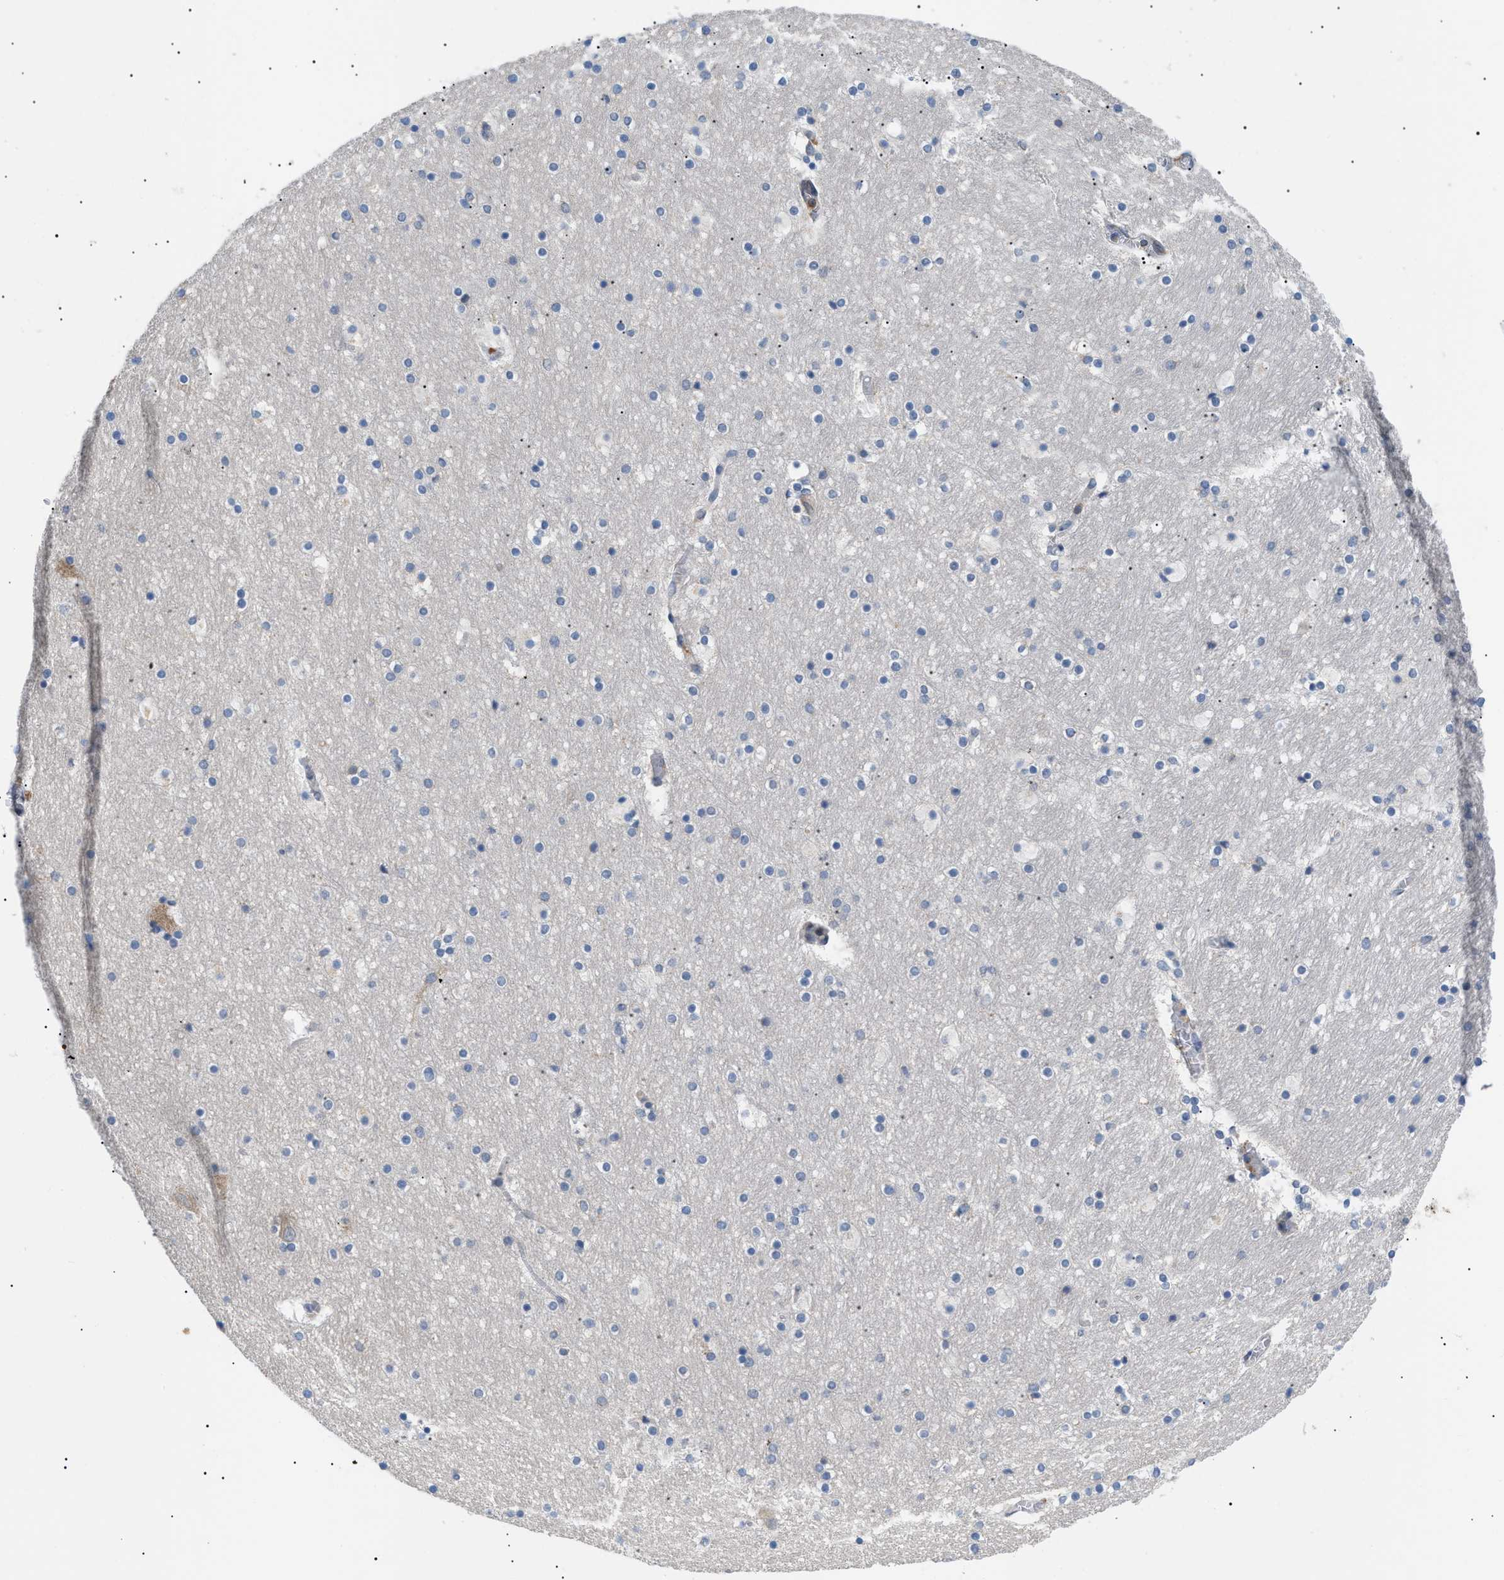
{"staining": {"intensity": "moderate", "quantity": "<25%", "location": "cytoplasmic/membranous"}, "tissue": "hippocampus", "cell_type": "Glial cells", "image_type": "normal", "snomed": [{"axis": "morphology", "description": "Normal tissue, NOS"}, {"axis": "topography", "description": "Hippocampus"}], "caption": "A brown stain labels moderate cytoplasmic/membranous staining of a protein in glial cells of normal hippocampus. (DAB = brown stain, brightfield microscopy at high magnification).", "gene": "DERL1", "patient": {"sex": "male", "age": 45}}